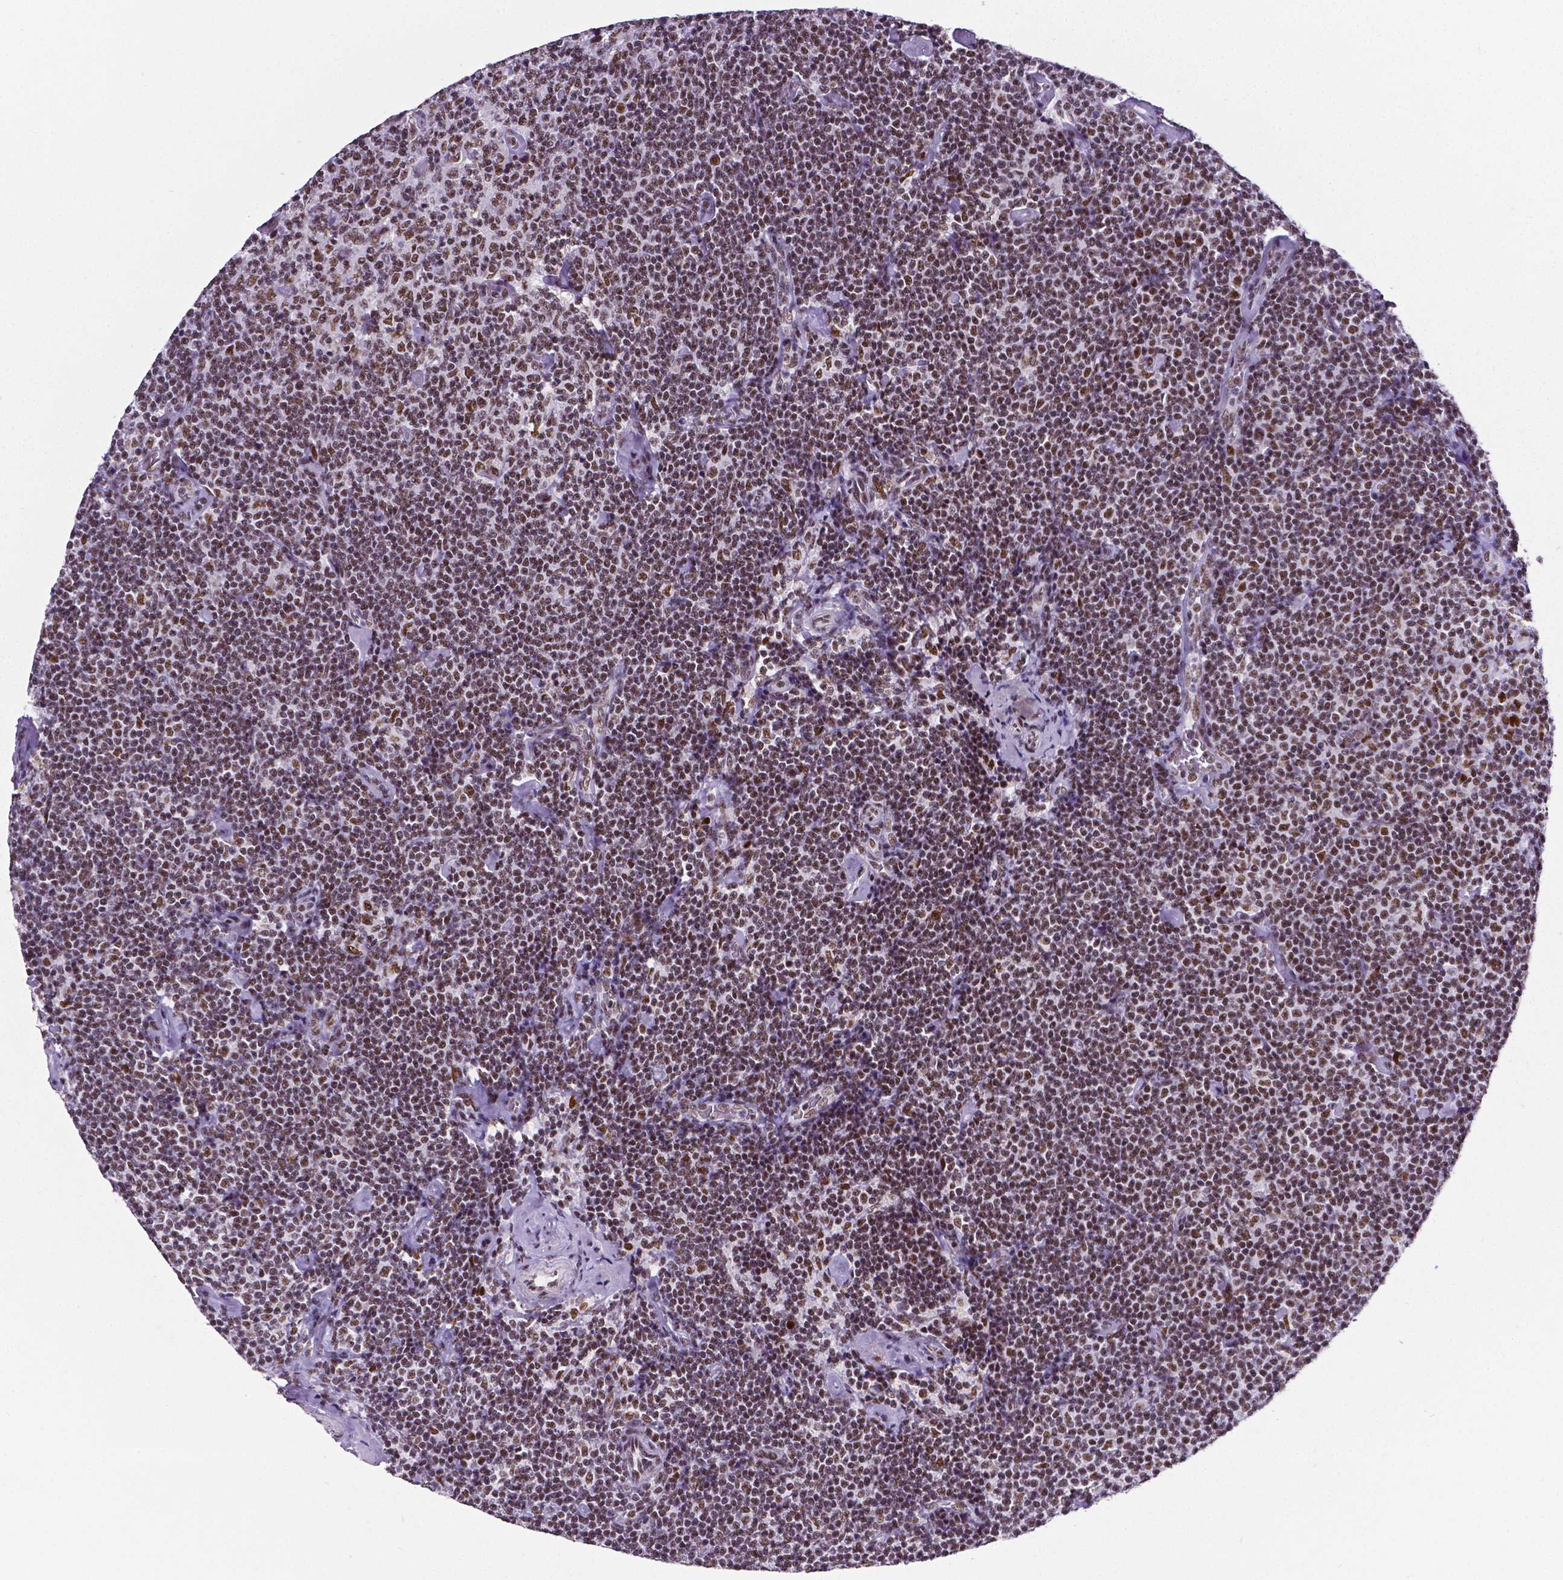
{"staining": {"intensity": "moderate", "quantity": "25%-75%", "location": "nuclear"}, "tissue": "lymphoma", "cell_type": "Tumor cells", "image_type": "cancer", "snomed": [{"axis": "morphology", "description": "Malignant lymphoma, non-Hodgkin's type, Low grade"}, {"axis": "topography", "description": "Lymph node"}], "caption": "A photomicrograph of lymphoma stained for a protein exhibits moderate nuclear brown staining in tumor cells. (Stains: DAB (3,3'-diaminobenzidine) in brown, nuclei in blue, Microscopy: brightfield microscopy at high magnification).", "gene": "REST", "patient": {"sex": "male", "age": 81}}